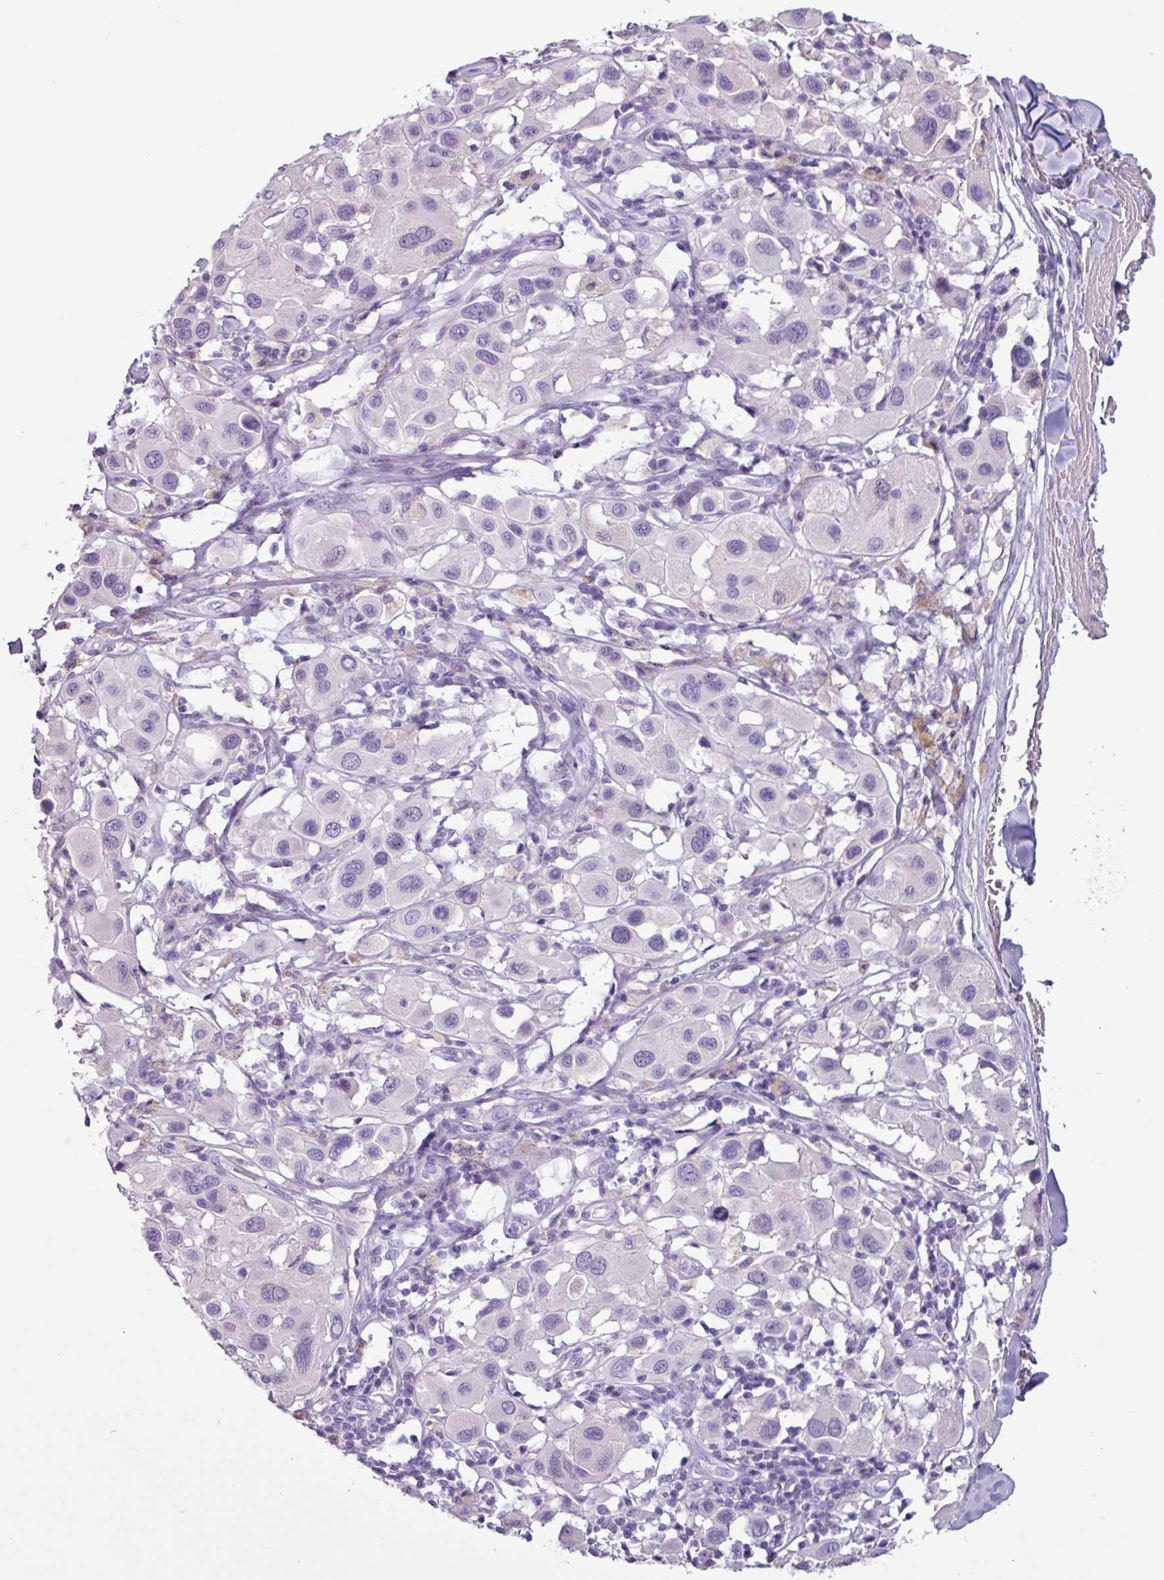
{"staining": {"intensity": "negative", "quantity": "none", "location": "none"}, "tissue": "melanoma", "cell_type": "Tumor cells", "image_type": "cancer", "snomed": [{"axis": "morphology", "description": "Malignant melanoma, Metastatic site"}, {"axis": "topography", "description": "Skin"}], "caption": "This is an immunohistochemistry micrograph of human malignant melanoma (metastatic site). There is no expression in tumor cells.", "gene": "CYSTM1", "patient": {"sex": "male", "age": 41}}